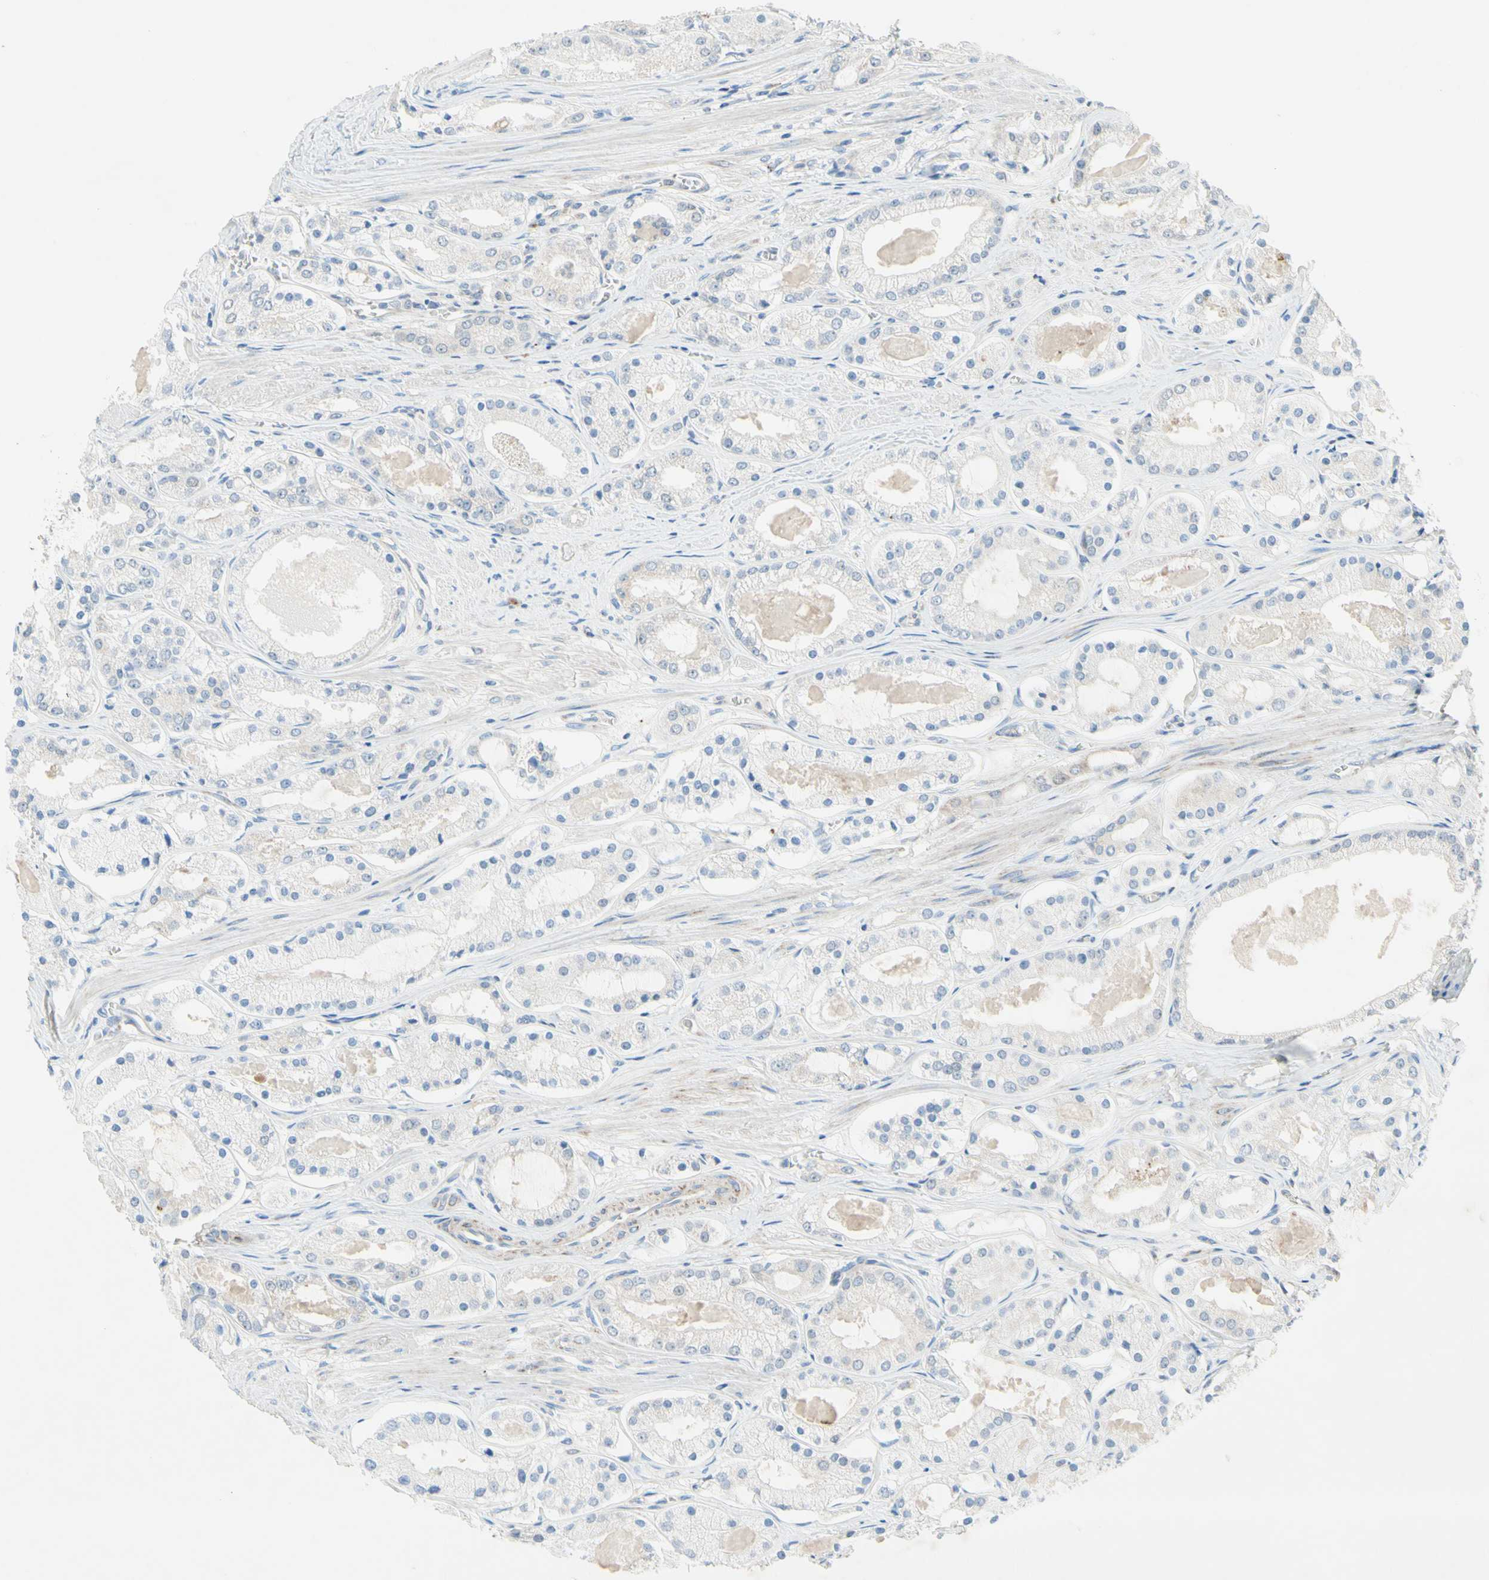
{"staining": {"intensity": "negative", "quantity": "none", "location": "none"}, "tissue": "prostate cancer", "cell_type": "Tumor cells", "image_type": "cancer", "snomed": [{"axis": "morphology", "description": "Adenocarcinoma, High grade"}, {"axis": "topography", "description": "Prostate"}], "caption": "Photomicrograph shows no significant protein expression in tumor cells of prostate cancer.", "gene": "MFF", "patient": {"sex": "male", "age": 66}}